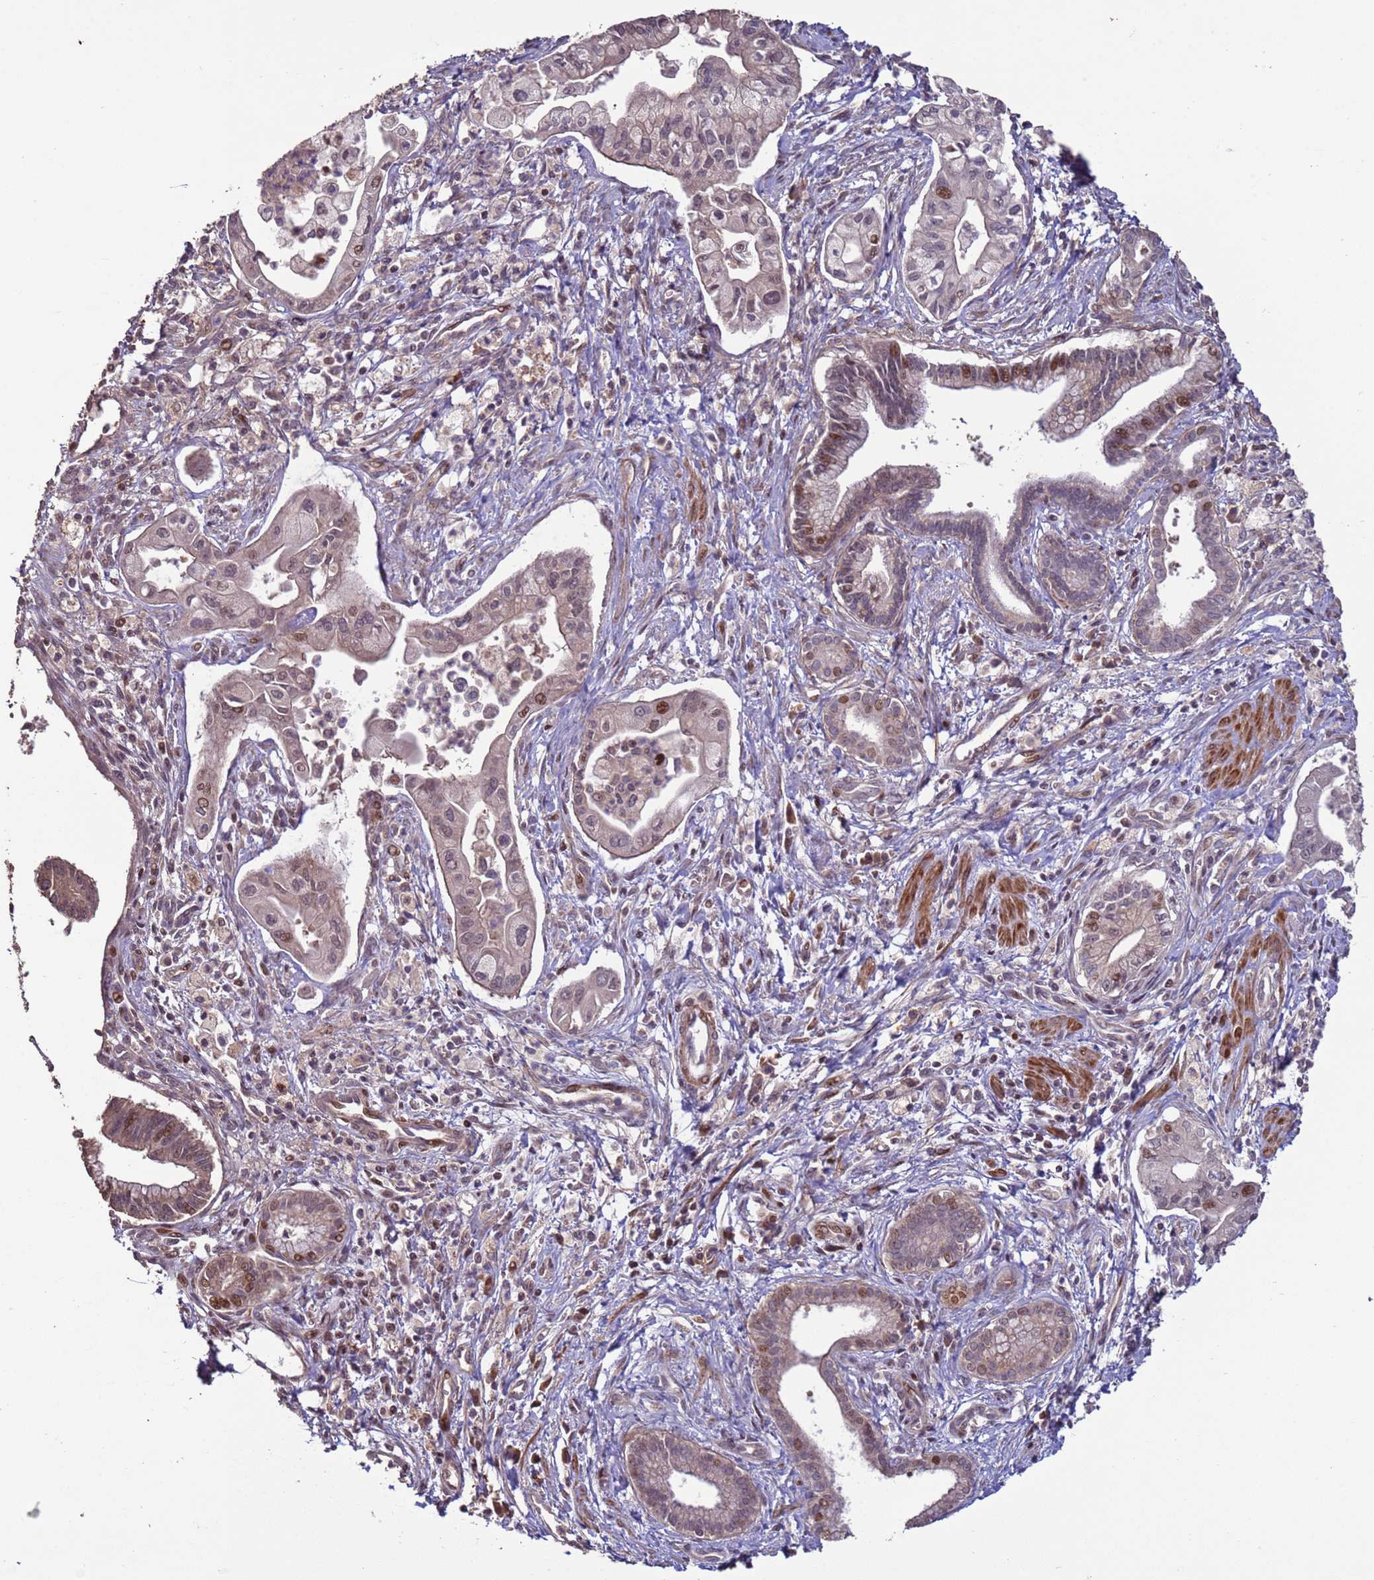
{"staining": {"intensity": "weak", "quantity": ">75%", "location": "cytoplasmic/membranous,nuclear"}, "tissue": "pancreatic cancer", "cell_type": "Tumor cells", "image_type": "cancer", "snomed": [{"axis": "morphology", "description": "Adenocarcinoma, NOS"}, {"axis": "topography", "description": "Pancreas"}], "caption": "Weak cytoplasmic/membranous and nuclear expression for a protein is appreciated in approximately >75% of tumor cells of pancreatic adenocarcinoma using immunohistochemistry (IHC).", "gene": "HGH1", "patient": {"sex": "male", "age": 78}}